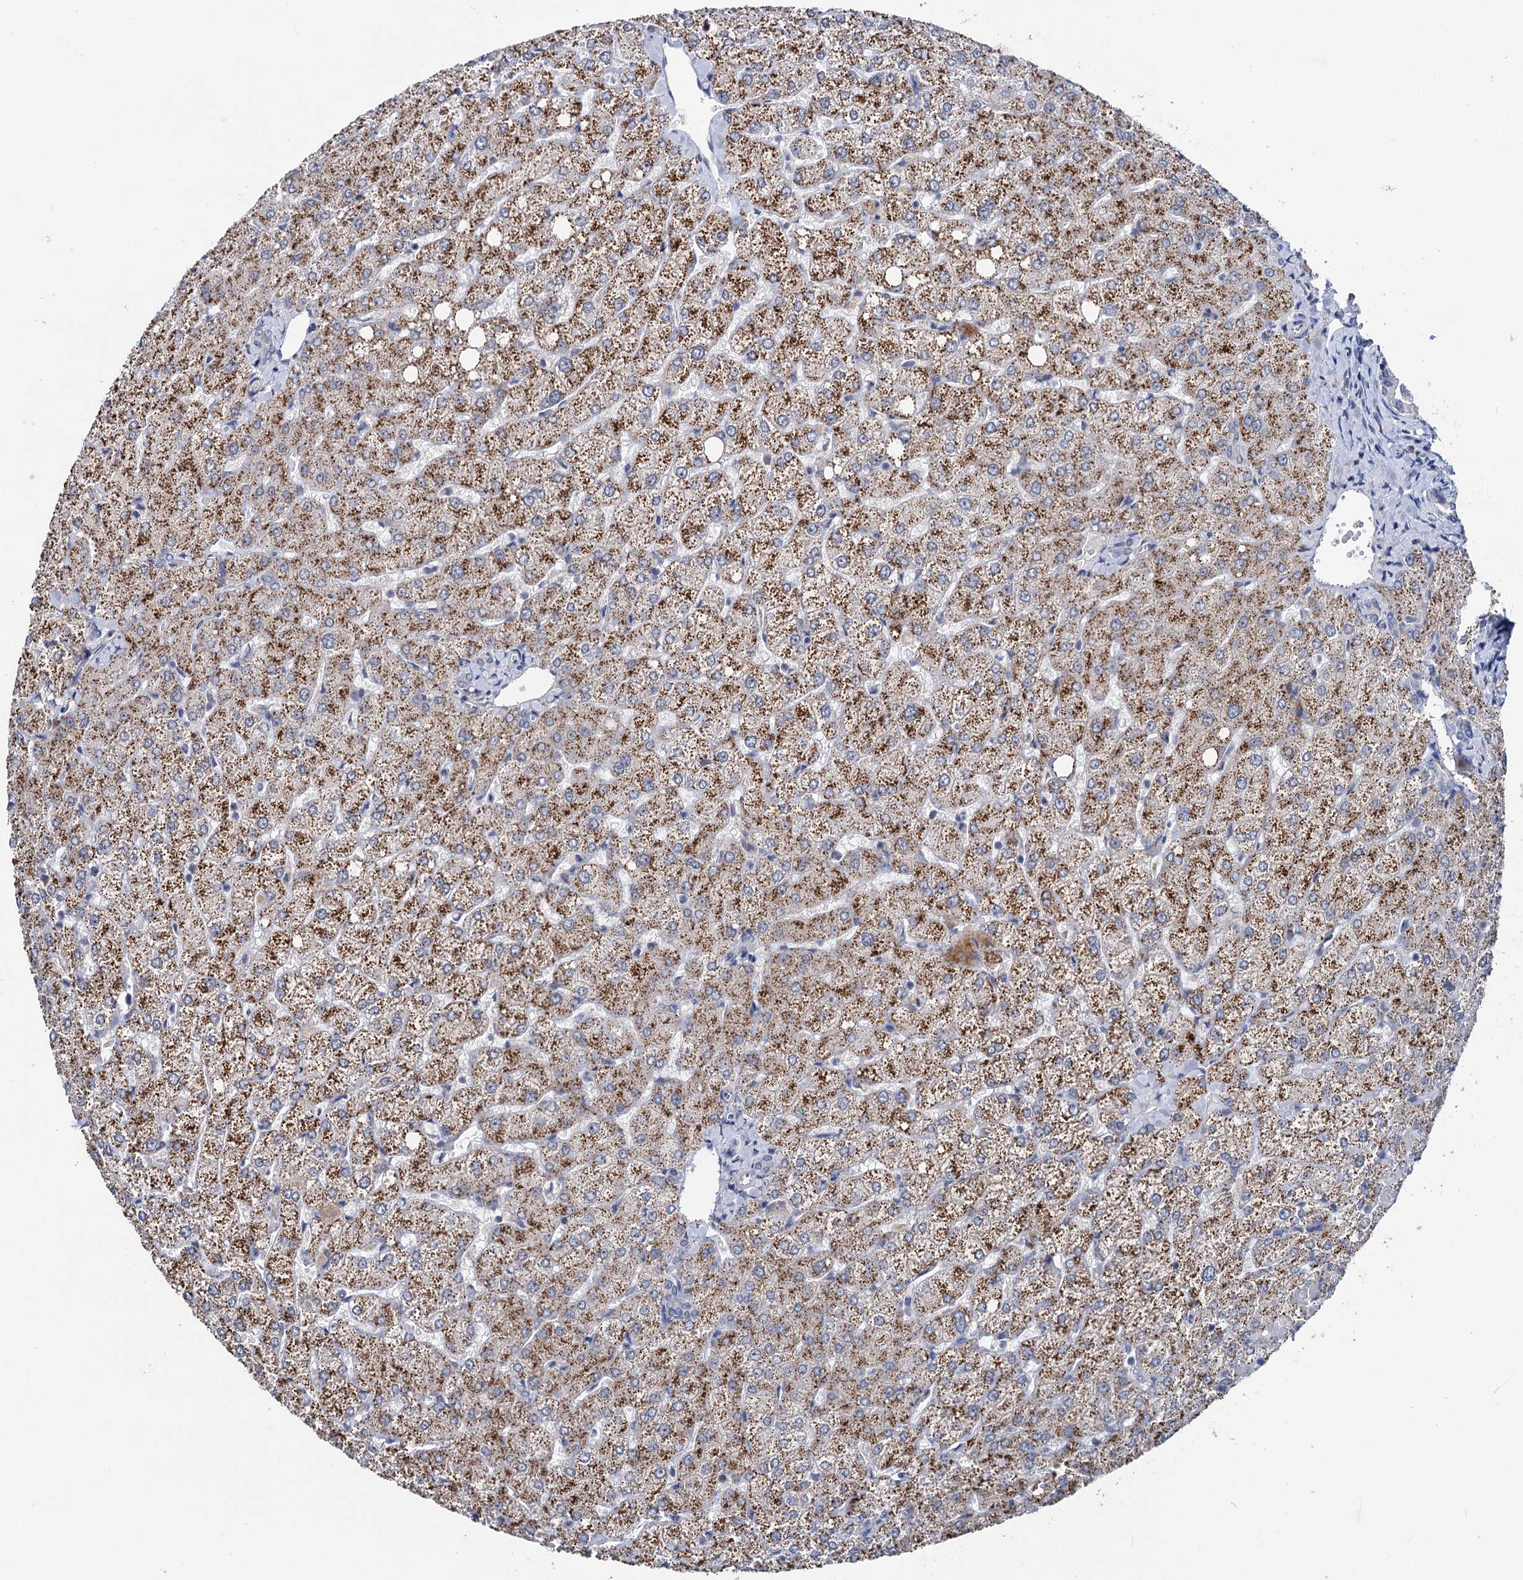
{"staining": {"intensity": "negative", "quantity": "none", "location": "none"}, "tissue": "liver", "cell_type": "Cholangiocytes", "image_type": "normal", "snomed": [{"axis": "morphology", "description": "Normal tissue, NOS"}, {"axis": "topography", "description": "Liver"}], "caption": "A high-resolution image shows immunohistochemistry (IHC) staining of normal liver, which reveals no significant positivity in cholangiocytes.", "gene": "CAPRIN2", "patient": {"sex": "female", "age": 54}}